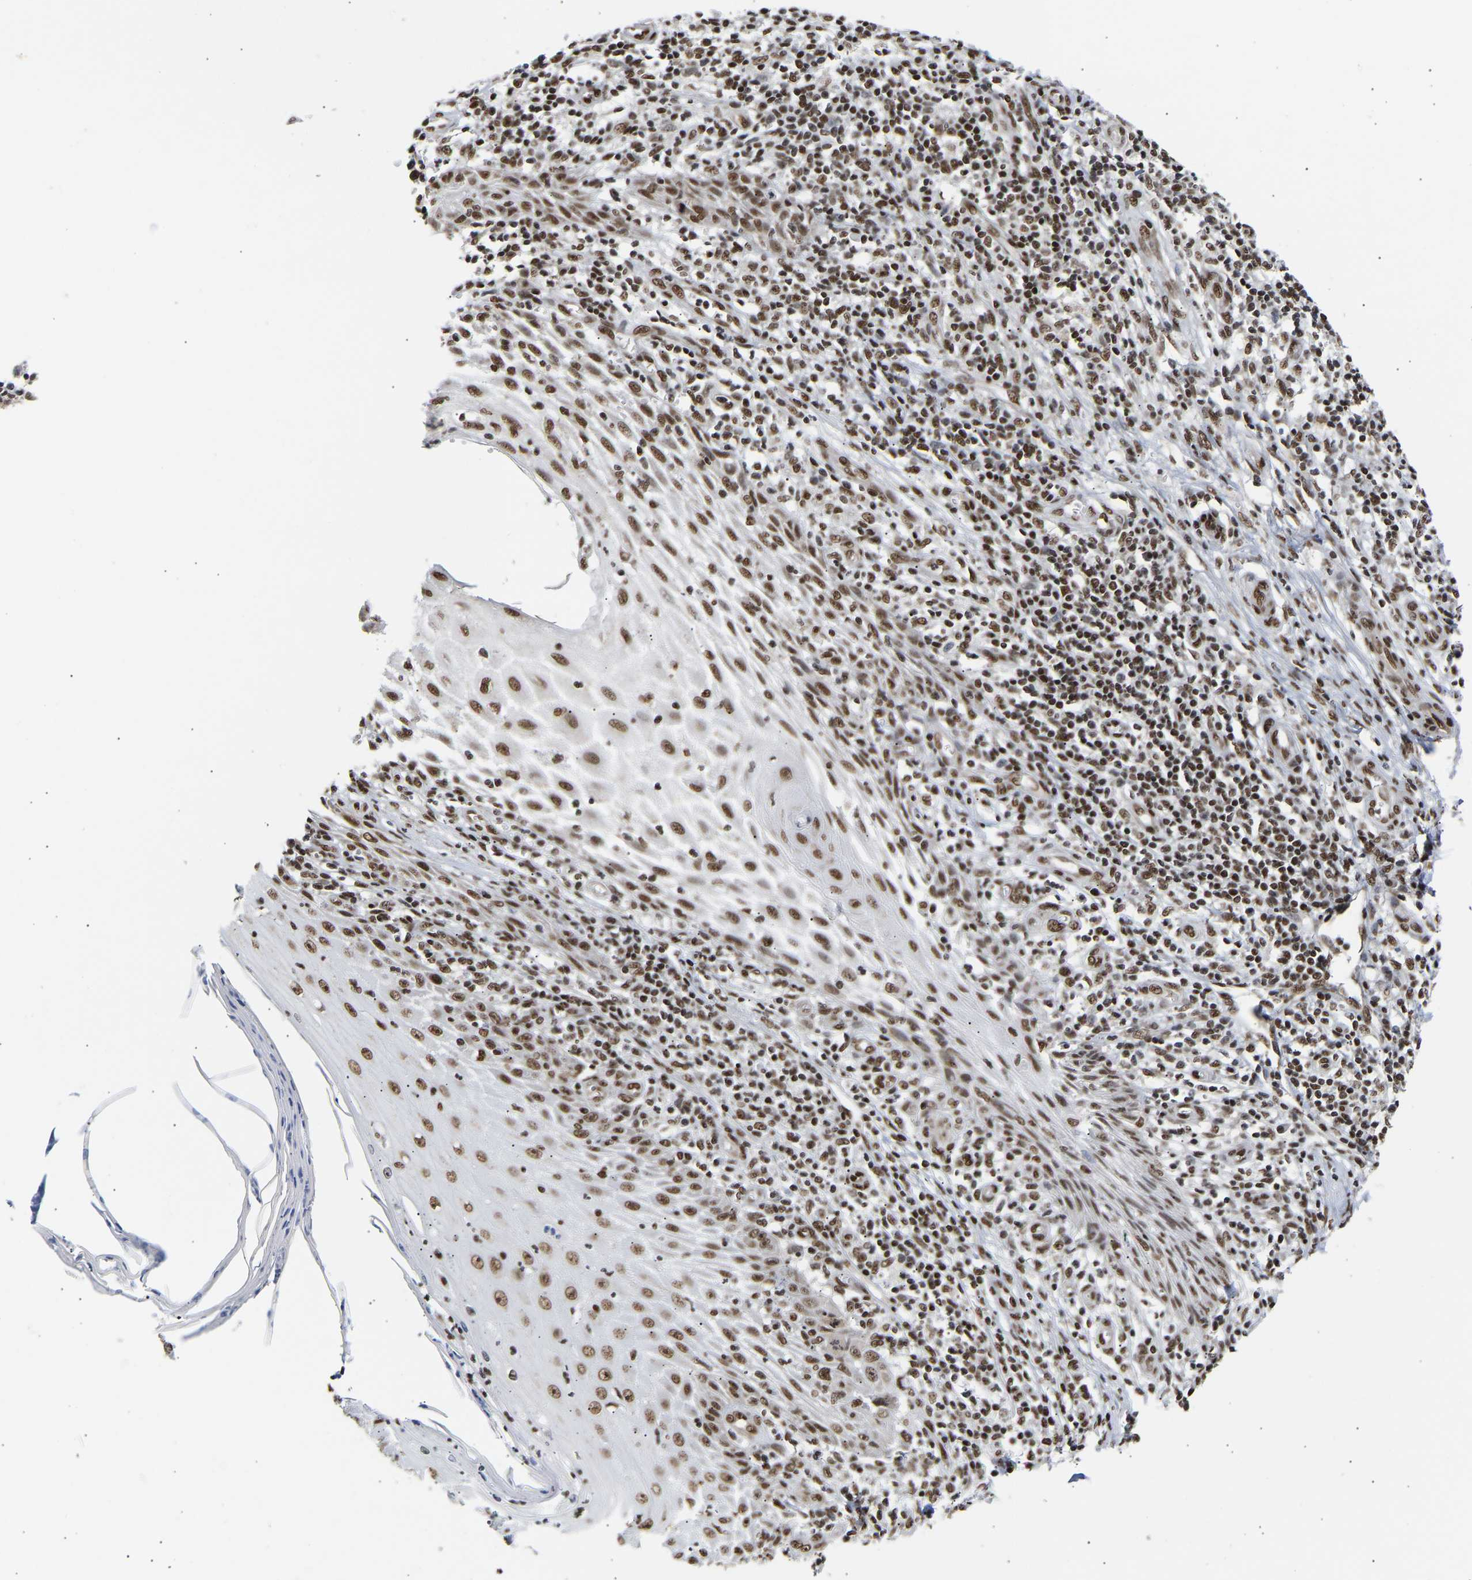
{"staining": {"intensity": "strong", "quantity": ">75%", "location": "nuclear"}, "tissue": "skin cancer", "cell_type": "Tumor cells", "image_type": "cancer", "snomed": [{"axis": "morphology", "description": "Squamous cell carcinoma, NOS"}, {"axis": "topography", "description": "Skin"}], "caption": "A high amount of strong nuclear expression is identified in approximately >75% of tumor cells in skin squamous cell carcinoma tissue. The protein is stained brown, and the nuclei are stained in blue (DAB (3,3'-diaminobenzidine) IHC with brightfield microscopy, high magnification).", "gene": "PSIP1", "patient": {"sex": "female", "age": 73}}